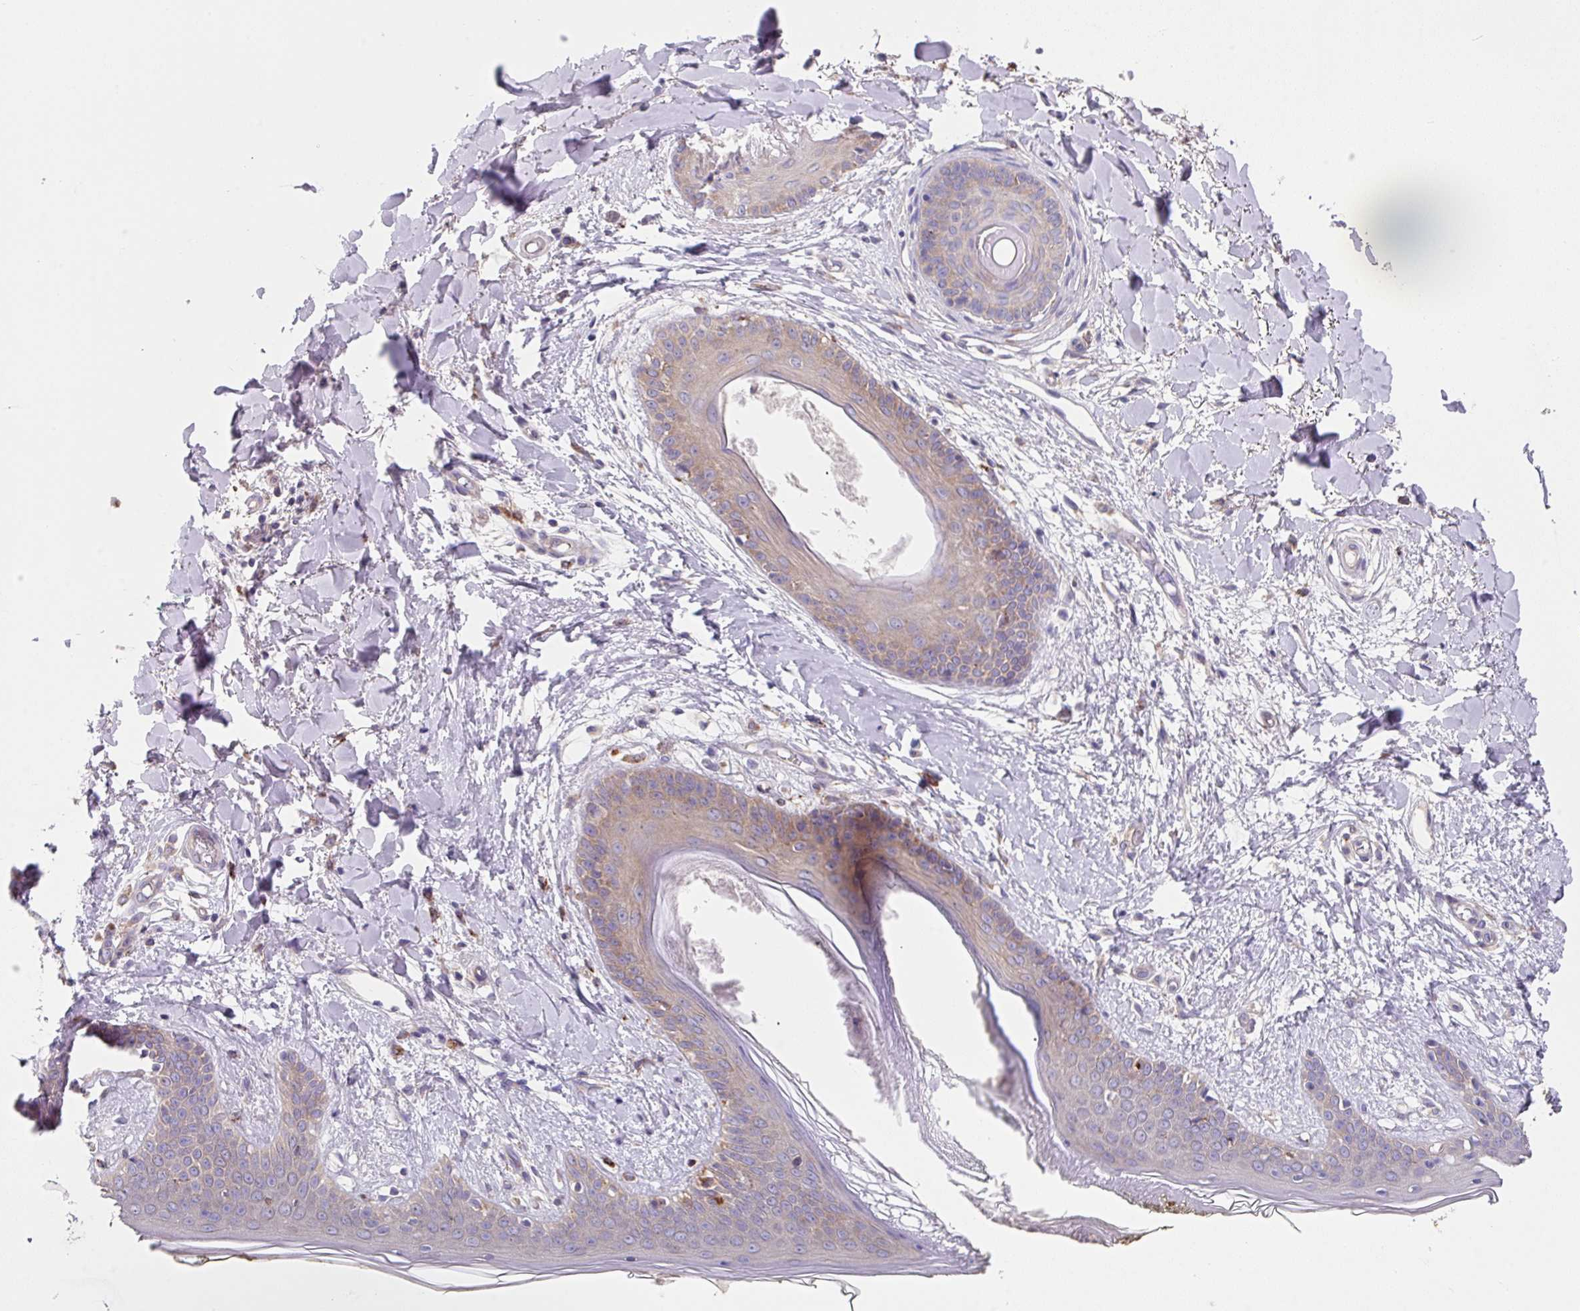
{"staining": {"intensity": "moderate", "quantity": "<25%", "location": "cytoplasmic/membranous"}, "tissue": "skin", "cell_type": "Fibroblasts", "image_type": "normal", "snomed": [{"axis": "morphology", "description": "Normal tissue, NOS"}, {"axis": "topography", "description": "Skin"}], "caption": "High-power microscopy captured an immunohistochemistry micrograph of unremarkable skin, revealing moderate cytoplasmic/membranous staining in about <25% of fibroblasts.", "gene": "EIF4B", "patient": {"sex": "female", "age": 34}}